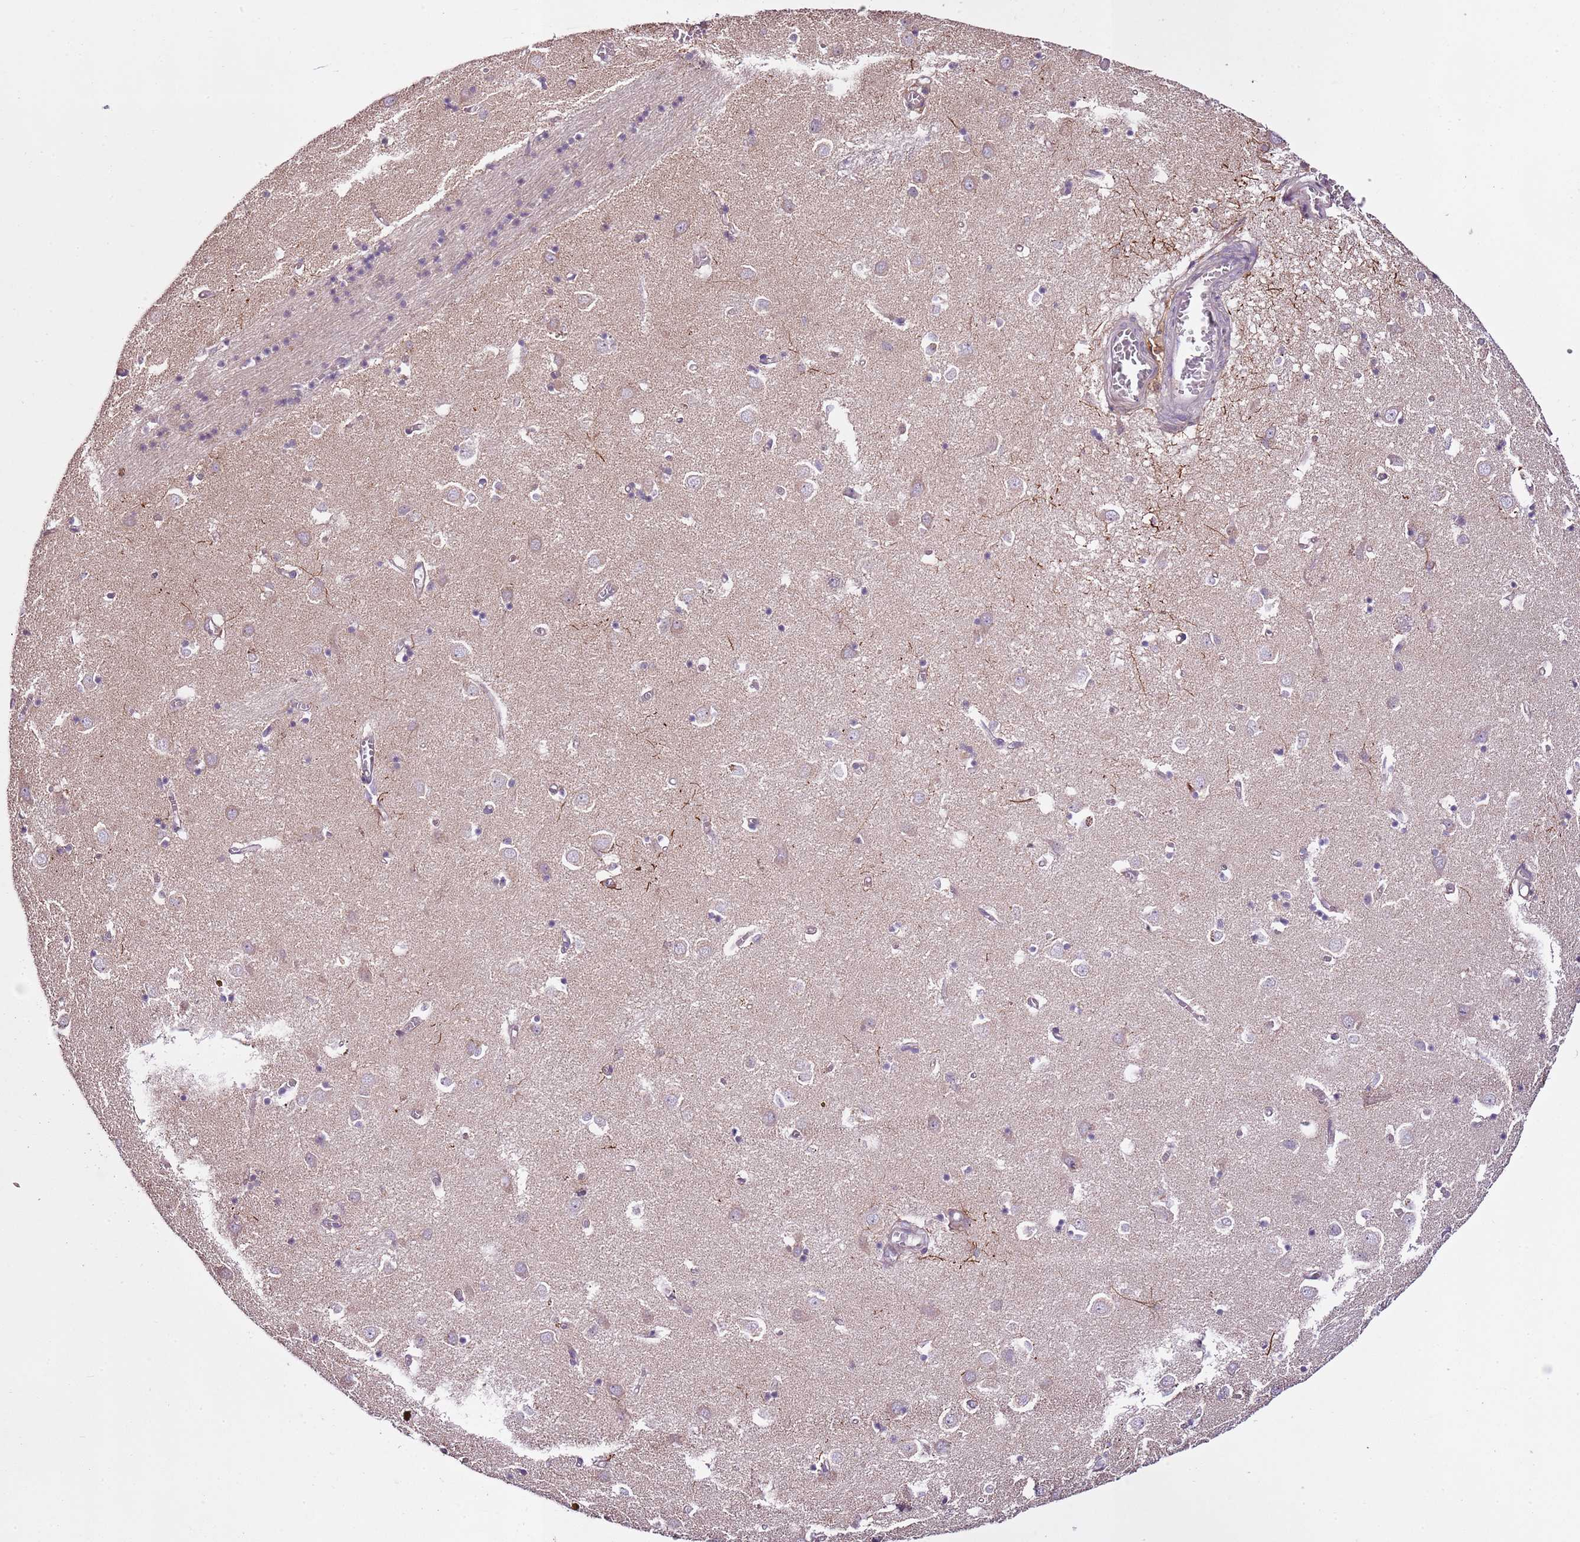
{"staining": {"intensity": "negative", "quantity": "none", "location": "none"}, "tissue": "caudate", "cell_type": "Glial cells", "image_type": "normal", "snomed": [{"axis": "morphology", "description": "Normal tissue, NOS"}, {"axis": "topography", "description": "Lateral ventricle wall"}], "caption": "Immunohistochemistry histopathology image of unremarkable caudate stained for a protein (brown), which displays no expression in glial cells.", "gene": "CMKLR1", "patient": {"sex": "male", "age": 70}}